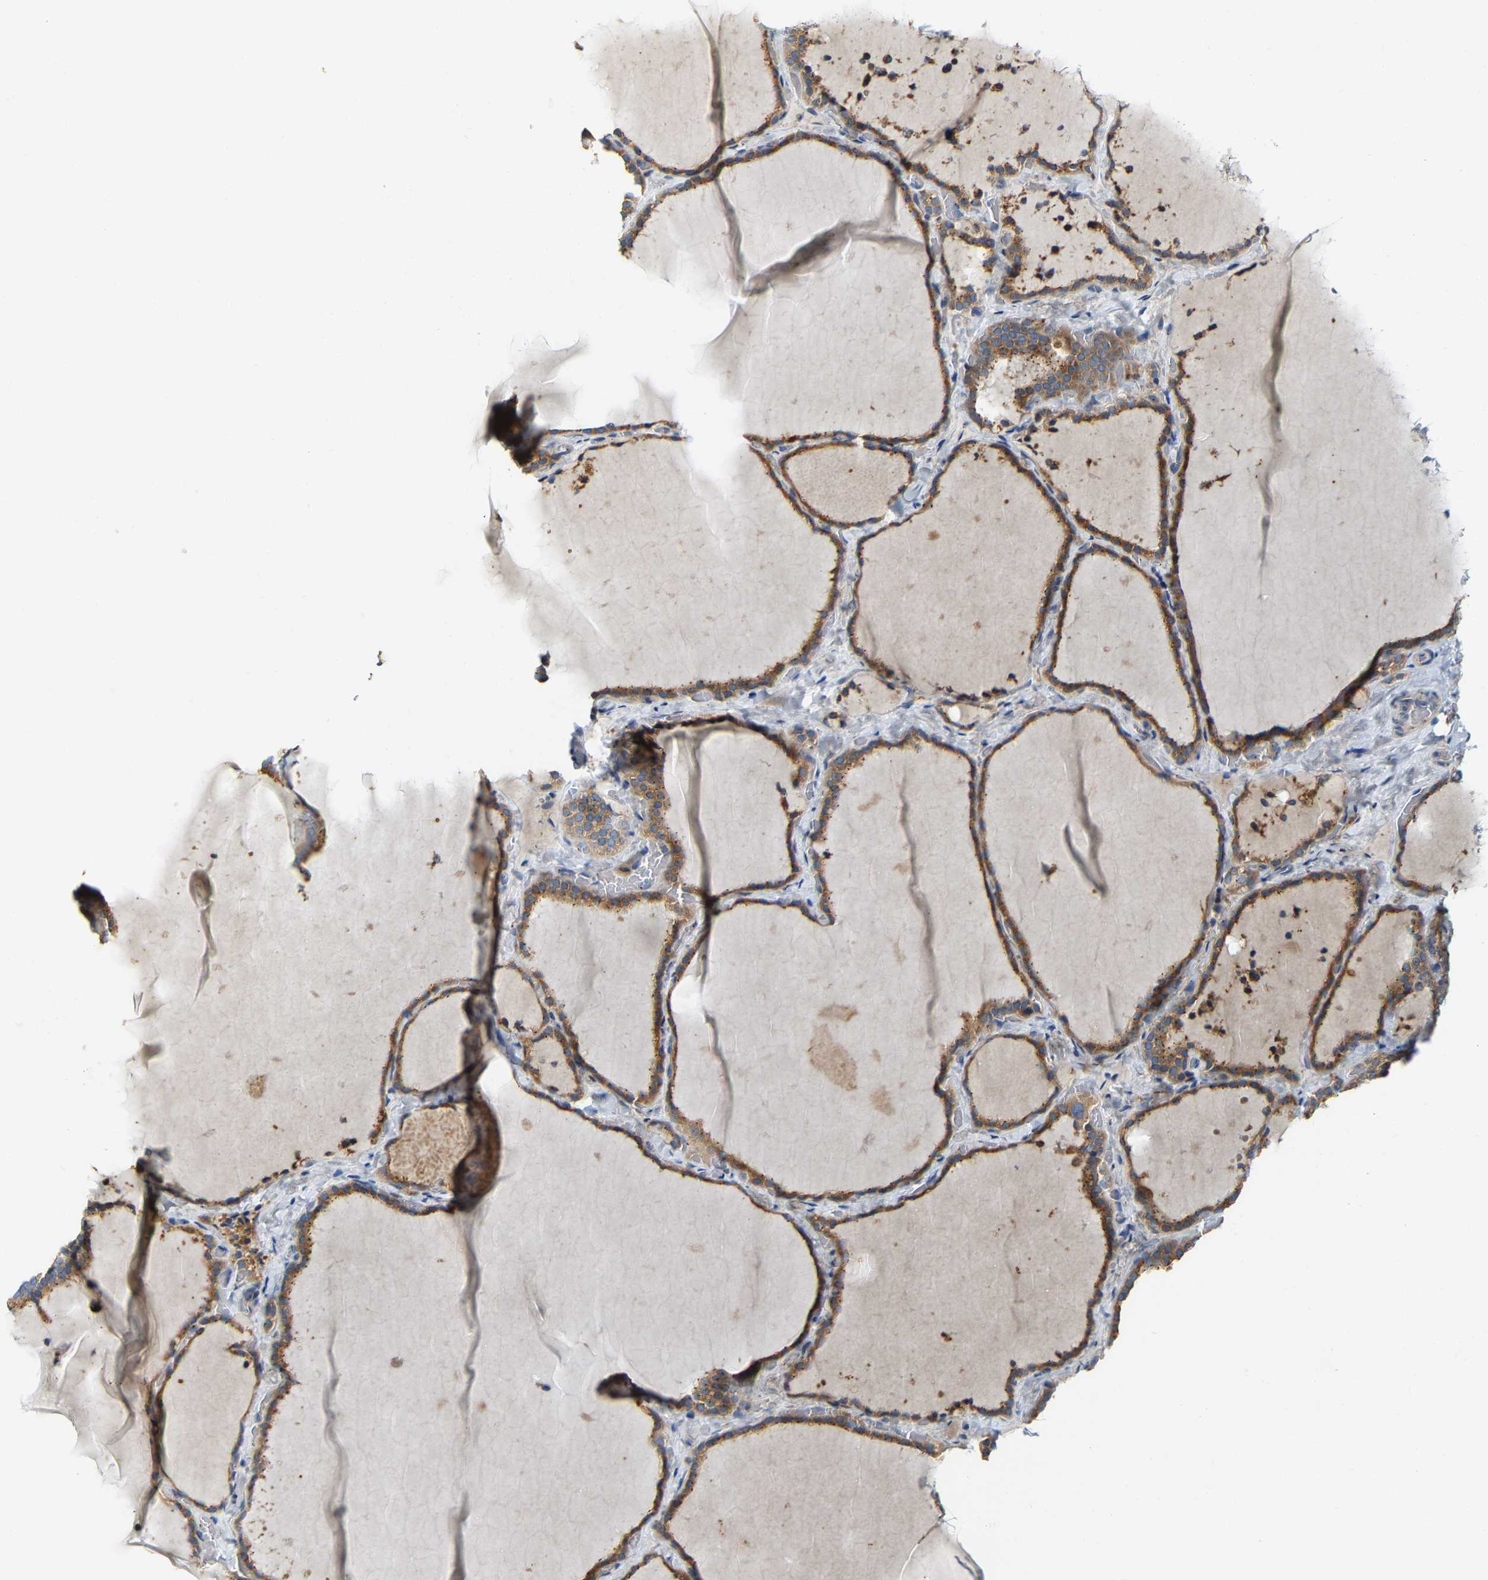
{"staining": {"intensity": "moderate", "quantity": ">75%", "location": "cytoplasmic/membranous"}, "tissue": "thyroid gland", "cell_type": "Glandular cells", "image_type": "normal", "snomed": [{"axis": "morphology", "description": "Normal tissue, NOS"}, {"axis": "topography", "description": "Thyroid gland"}], "caption": "Immunohistochemical staining of benign human thyroid gland displays medium levels of moderate cytoplasmic/membranous positivity in about >75% of glandular cells. (DAB (3,3'-diaminobenzidine) IHC with brightfield microscopy, high magnification).", "gene": "PCNT", "patient": {"sex": "female", "age": 22}}